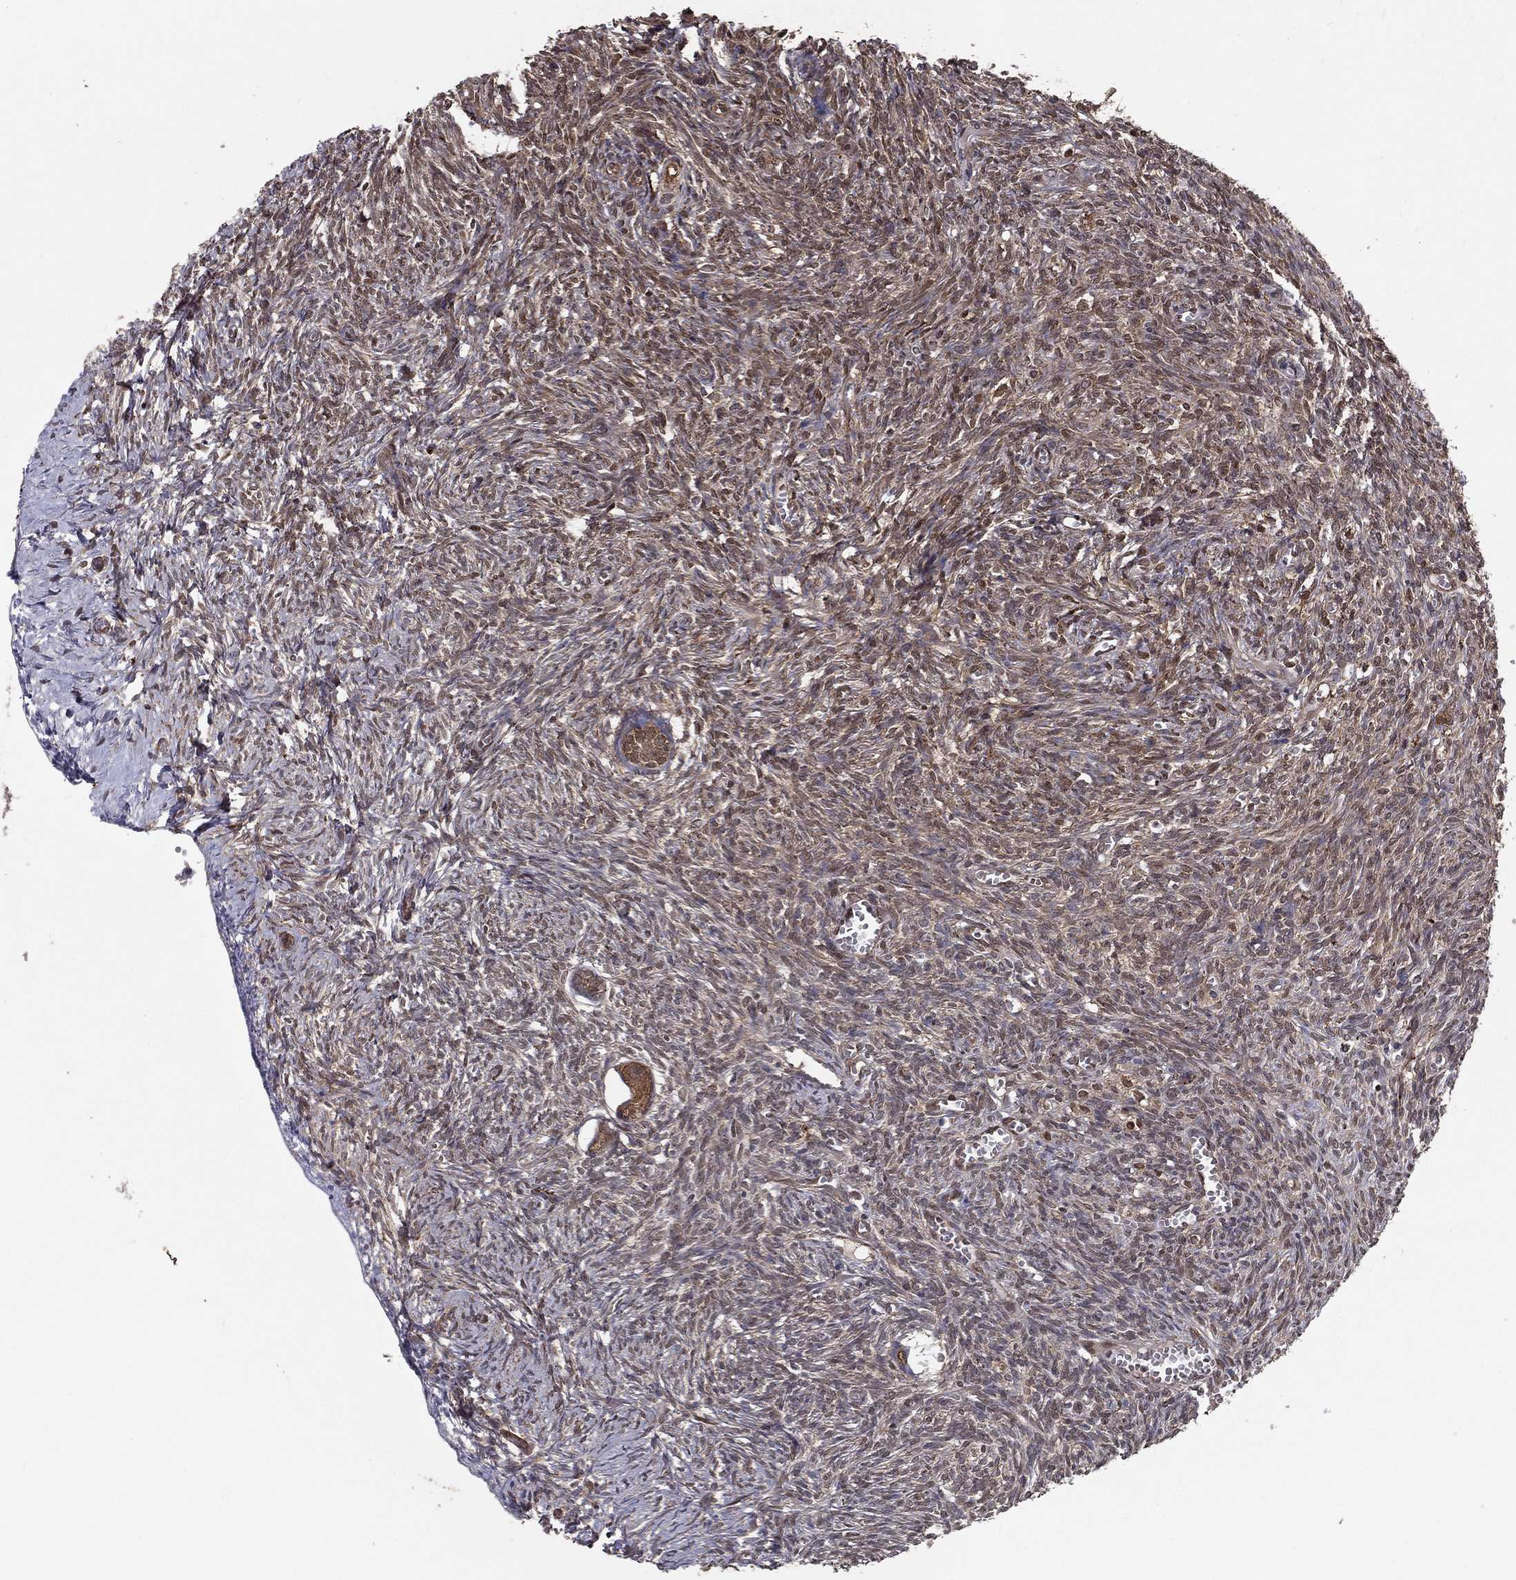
{"staining": {"intensity": "moderate", "quantity": ">75%", "location": "cytoplasmic/membranous"}, "tissue": "ovary", "cell_type": "Follicle cells", "image_type": "normal", "snomed": [{"axis": "morphology", "description": "Normal tissue, NOS"}, {"axis": "topography", "description": "Ovary"}], "caption": "A brown stain shows moderate cytoplasmic/membranous positivity of a protein in follicle cells of unremarkable human ovary. (DAB (3,3'-diaminobenzidine) IHC with brightfield microscopy, high magnification).", "gene": "CERS2", "patient": {"sex": "female", "age": 43}}